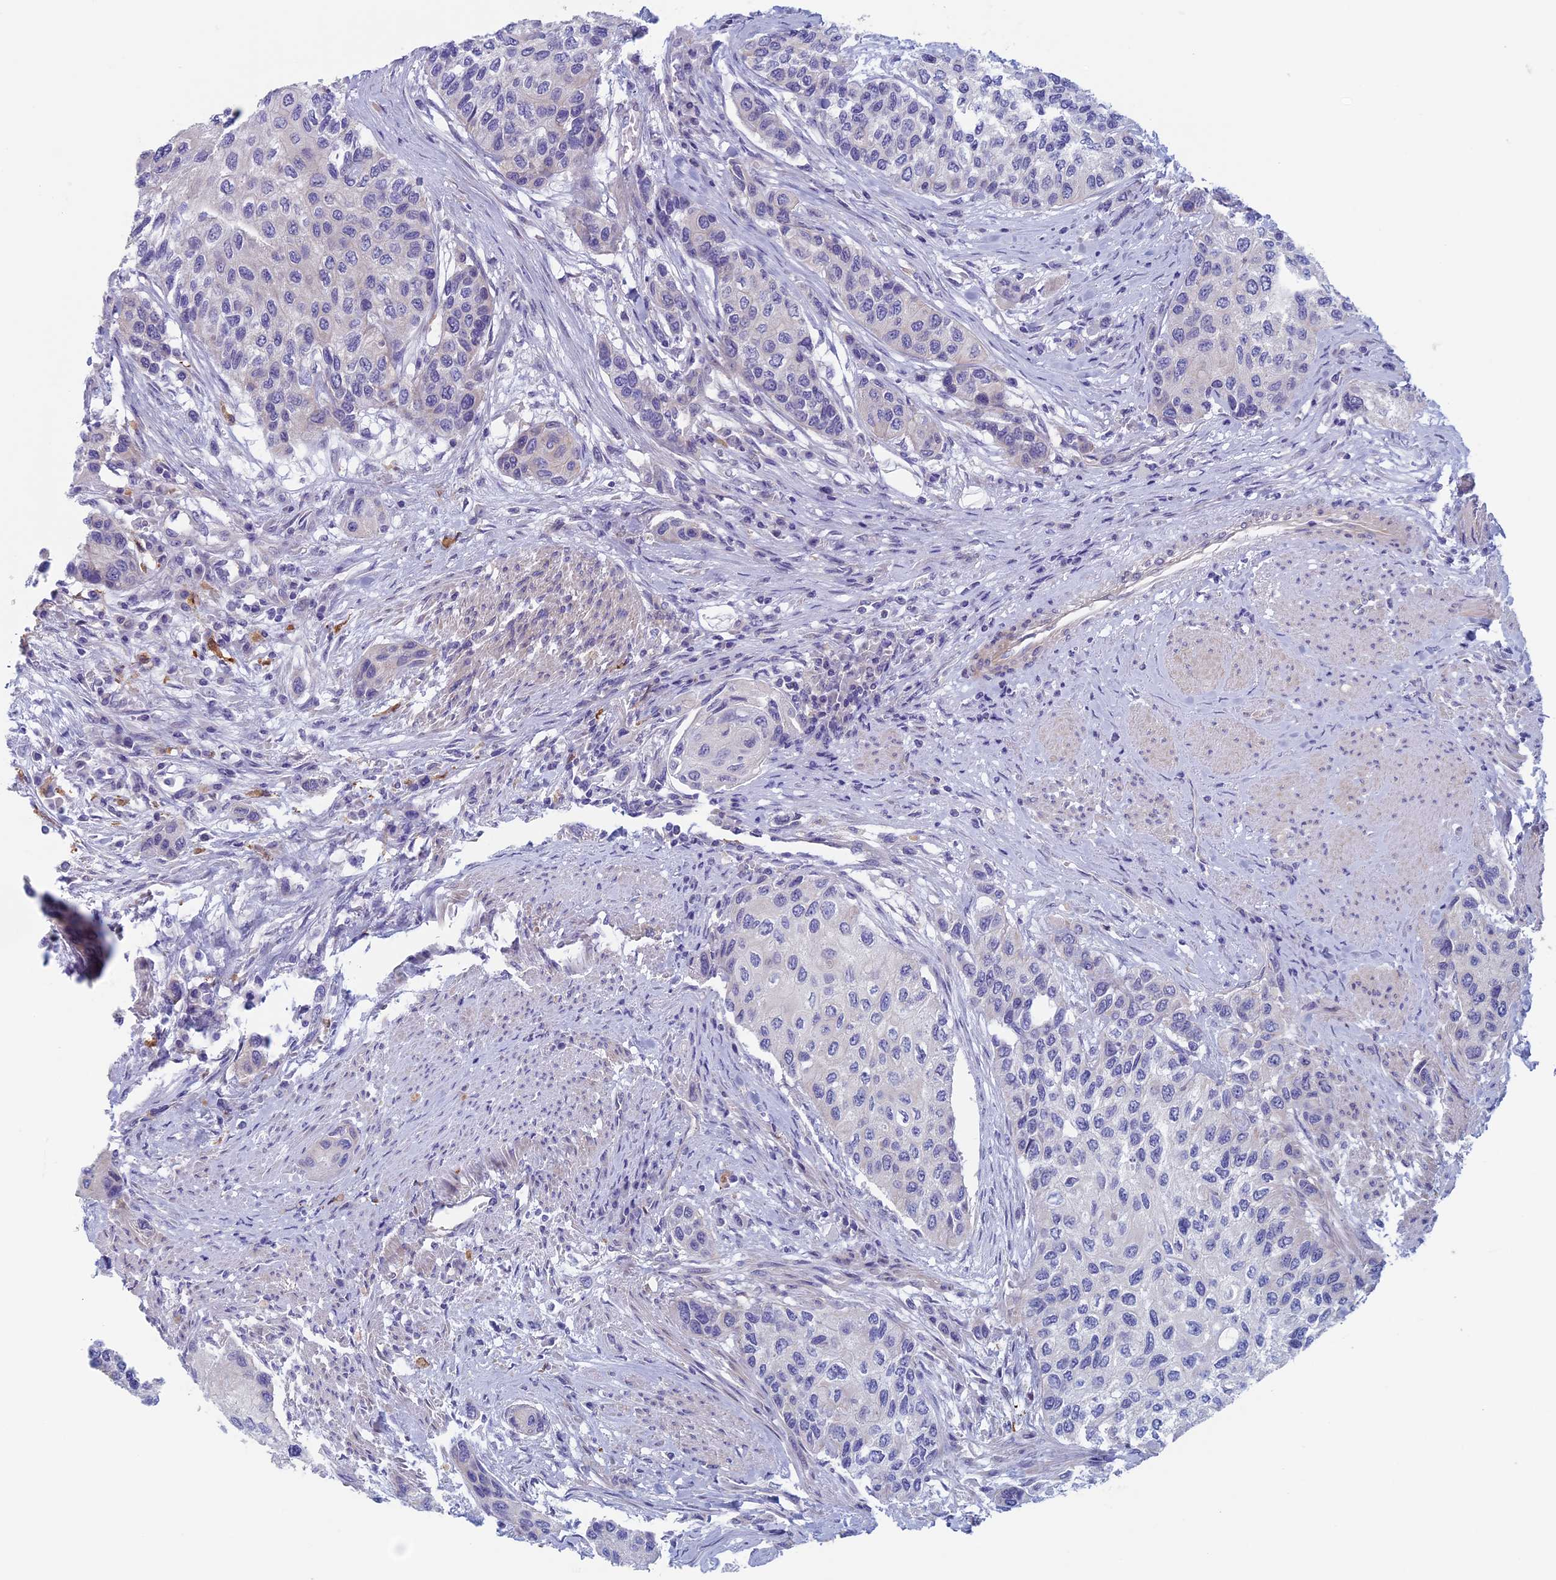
{"staining": {"intensity": "negative", "quantity": "none", "location": "none"}, "tissue": "urothelial cancer", "cell_type": "Tumor cells", "image_type": "cancer", "snomed": [{"axis": "morphology", "description": "Urothelial carcinoma, High grade"}, {"axis": "topography", "description": "Urinary bladder"}], "caption": "Immunohistochemistry (IHC) histopathology image of human urothelial carcinoma (high-grade) stained for a protein (brown), which shows no expression in tumor cells.", "gene": "CNOT6L", "patient": {"sex": "female", "age": 56}}